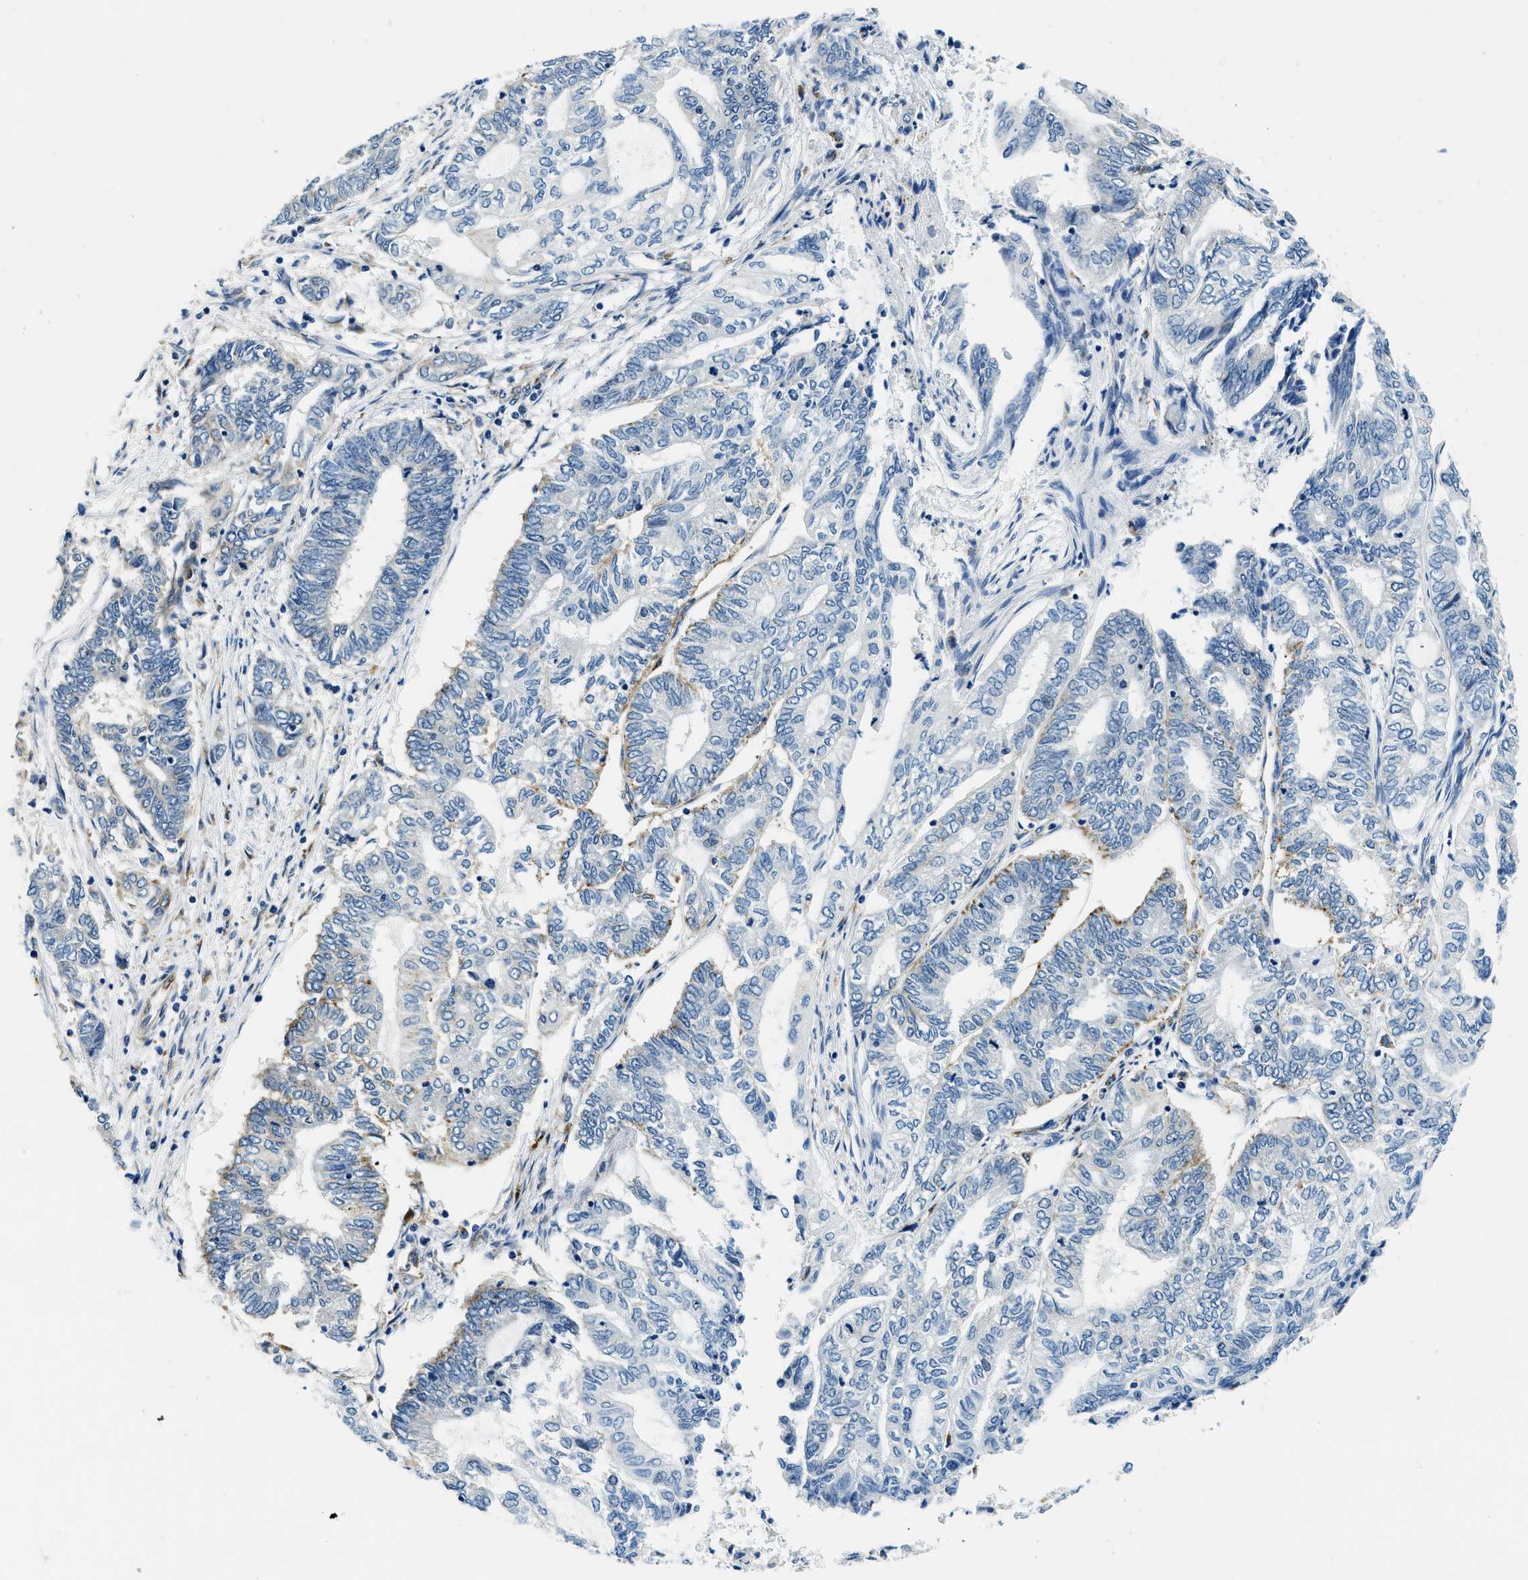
{"staining": {"intensity": "negative", "quantity": "none", "location": "none"}, "tissue": "endometrial cancer", "cell_type": "Tumor cells", "image_type": "cancer", "snomed": [{"axis": "morphology", "description": "Adenocarcinoma, NOS"}, {"axis": "topography", "description": "Uterus"}, {"axis": "topography", "description": "Endometrium"}], "caption": "DAB immunohistochemical staining of endometrial cancer displays no significant positivity in tumor cells.", "gene": "GNS", "patient": {"sex": "female", "age": 70}}